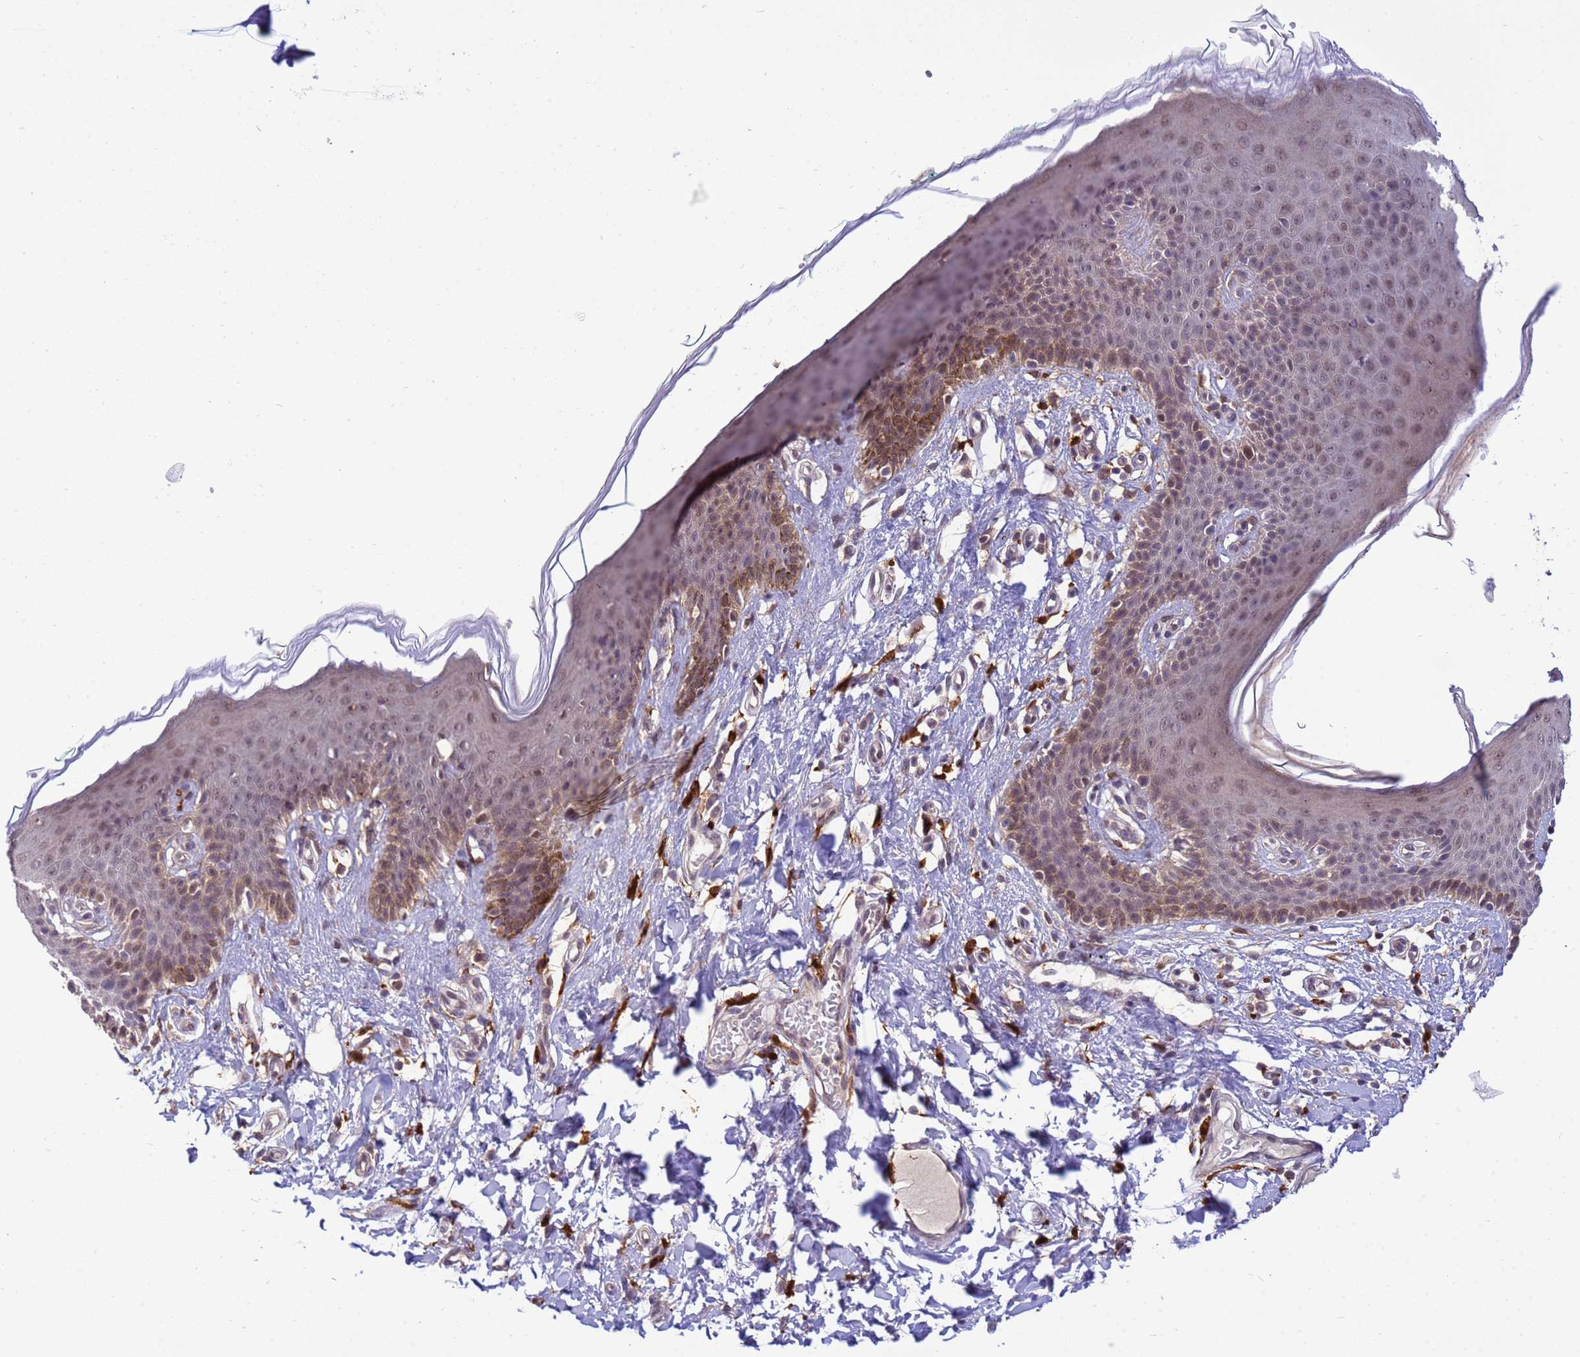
{"staining": {"intensity": "moderate", "quantity": "<25%", "location": "cytoplasmic/membranous,nuclear"}, "tissue": "skin", "cell_type": "Epidermal cells", "image_type": "normal", "snomed": [{"axis": "morphology", "description": "Normal tissue, NOS"}, {"axis": "topography", "description": "Vulva"}], "caption": "Immunohistochemical staining of benign human skin reveals low levels of moderate cytoplasmic/membranous,nuclear staining in approximately <25% of epidermal cells. (Brightfield microscopy of DAB IHC at high magnification).", "gene": "NPEPPS", "patient": {"sex": "female", "age": 66}}